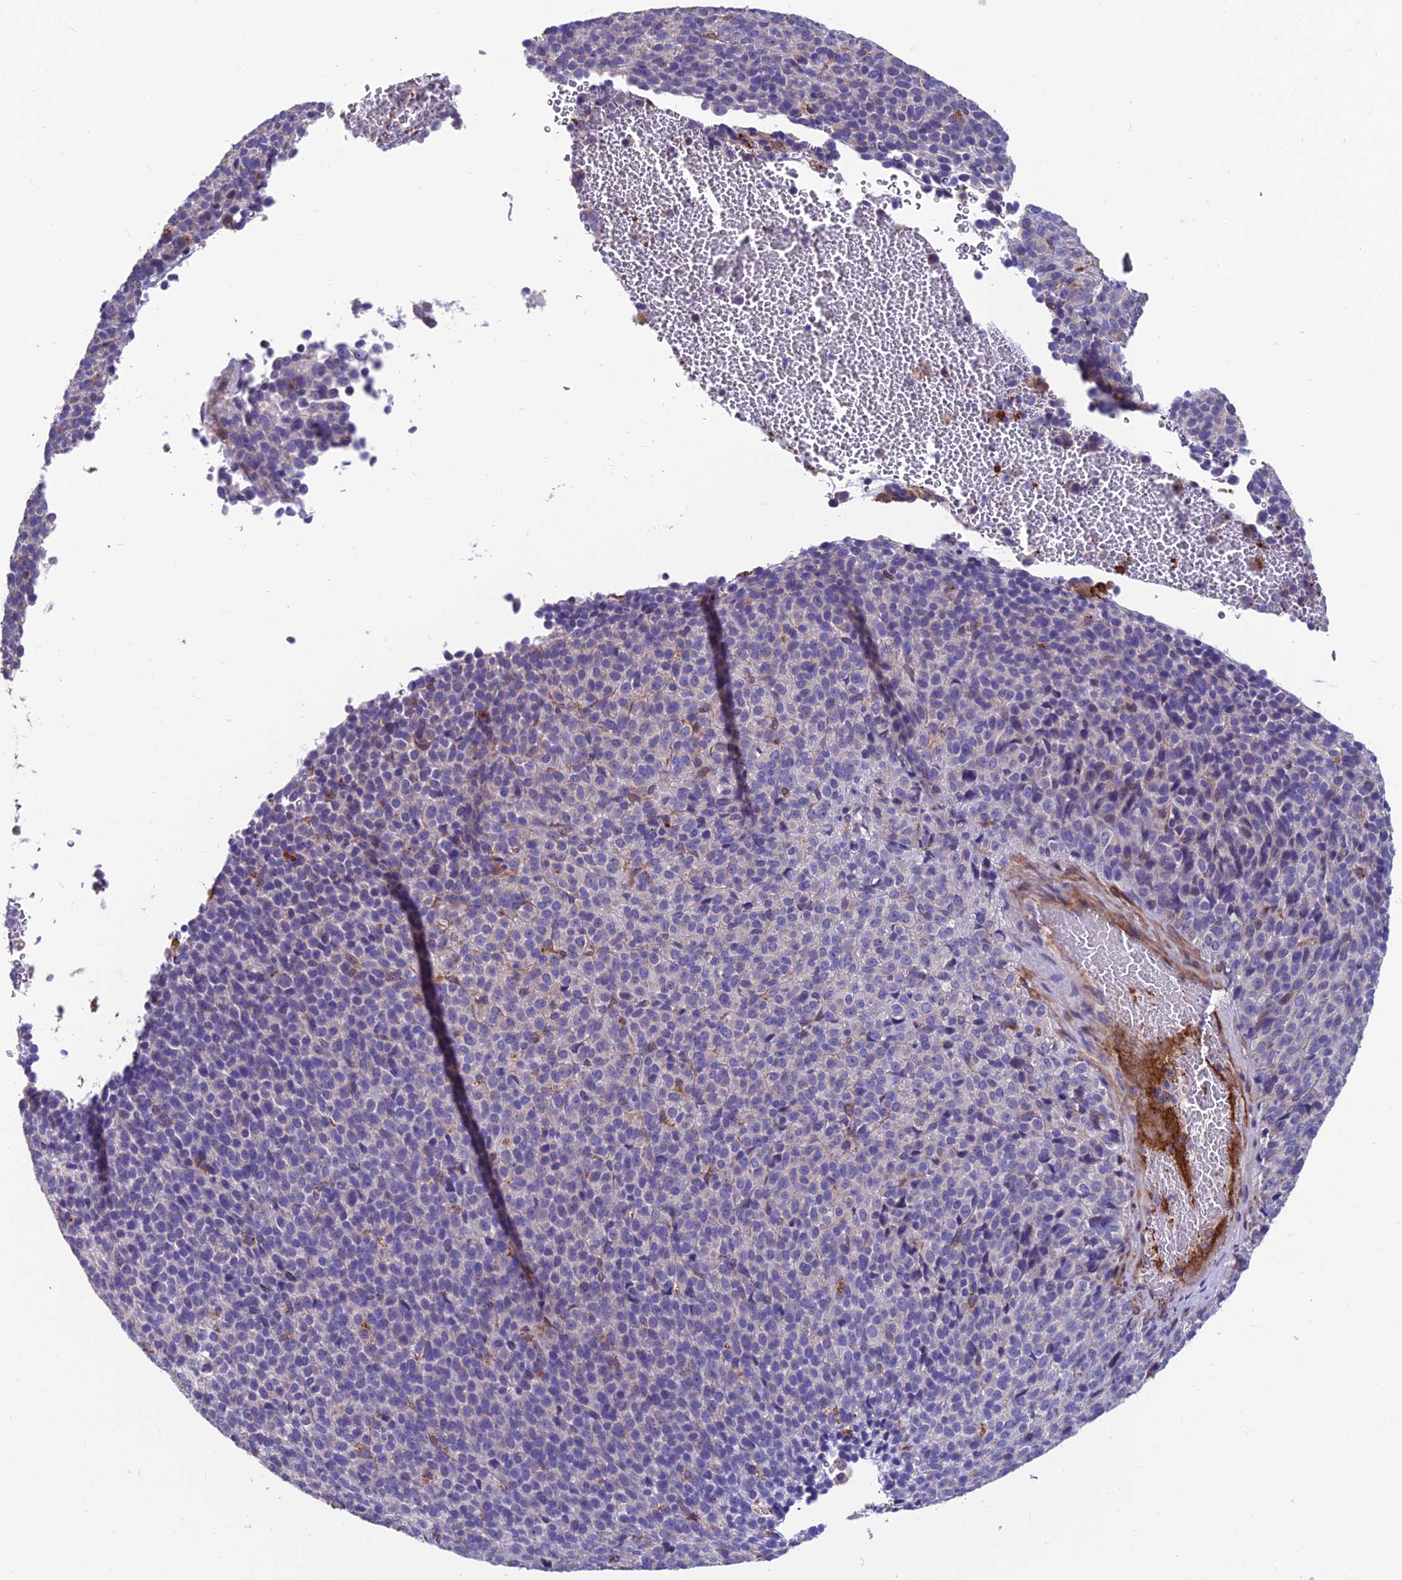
{"staining": {"intensity": "negative", "quantity": "none", "location": "none"}, "tissue": "melanoma", "cell_type": "Tumor cells", "image_type": "cancer", "snomed": [{"axis": "morphology", "description": "Malignant melanoma, Metastatic site"}, {"axis": "topography", "description": "Brain"}], "caption": "This is an IHC micrograph of human melanoma. There is no expression in tumor cells.", "gene": "RTN4RL1", "patient": {"sex": "female", "age": 56}}